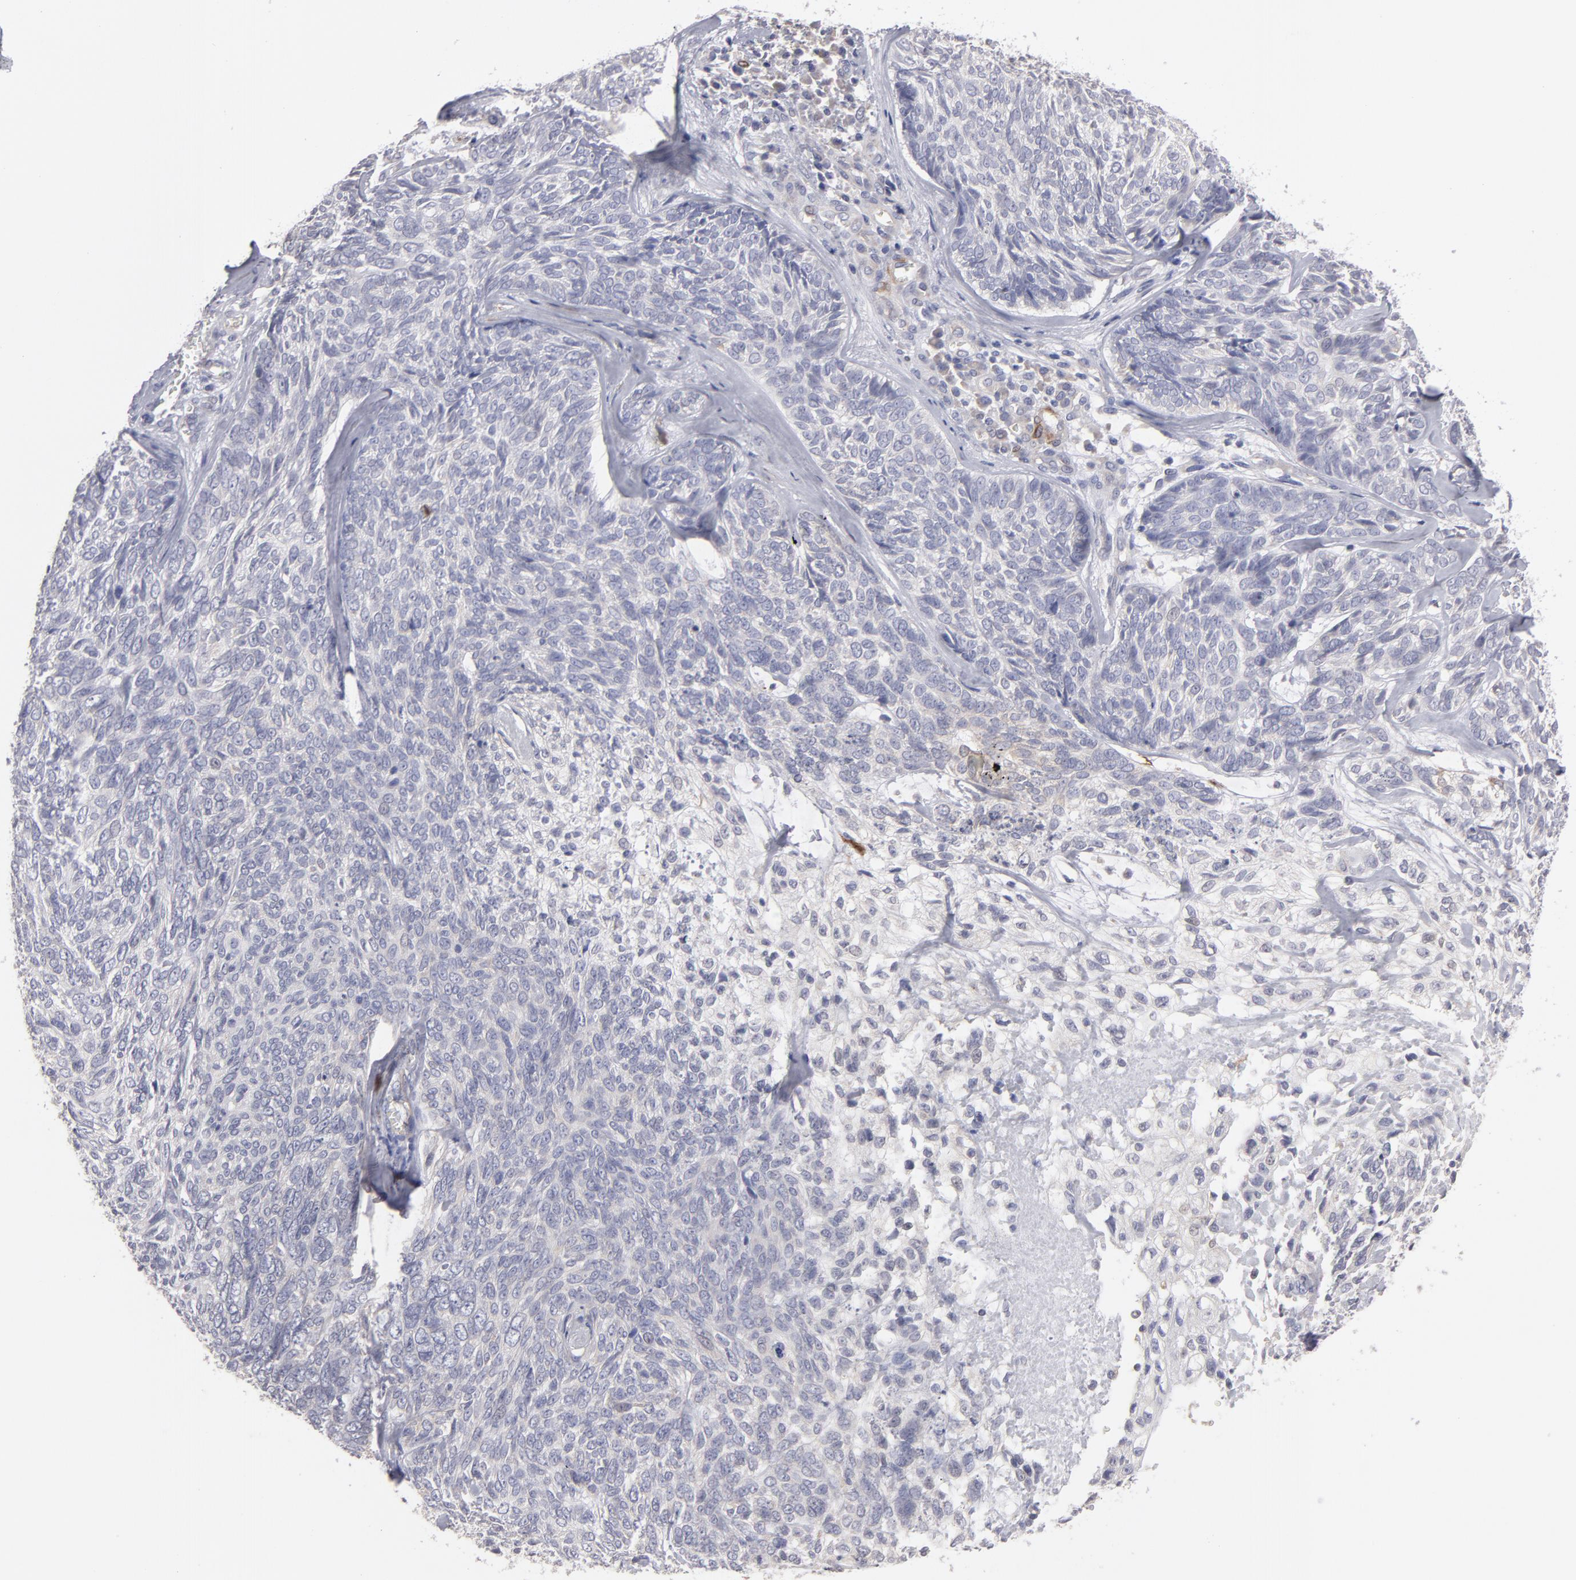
{"staining": {"intensity": "negative", "quantity": "none", "location": "none"}, "tissue": "skin cancer", "cell_type": "Tumor cells", "image_type": "cancer", "snomed": [{"axis": "morphology", "description": "Basal cell carcinoma"}, {"axis": "topography", "description": "Skin"}], "caption": "Basal cell carcinoma (skin) was stained to show a protein in brown. There is no significant staining in tumor cells.", "gene": "SLMAP", "patient": {"sex": "male", "age": 72}}